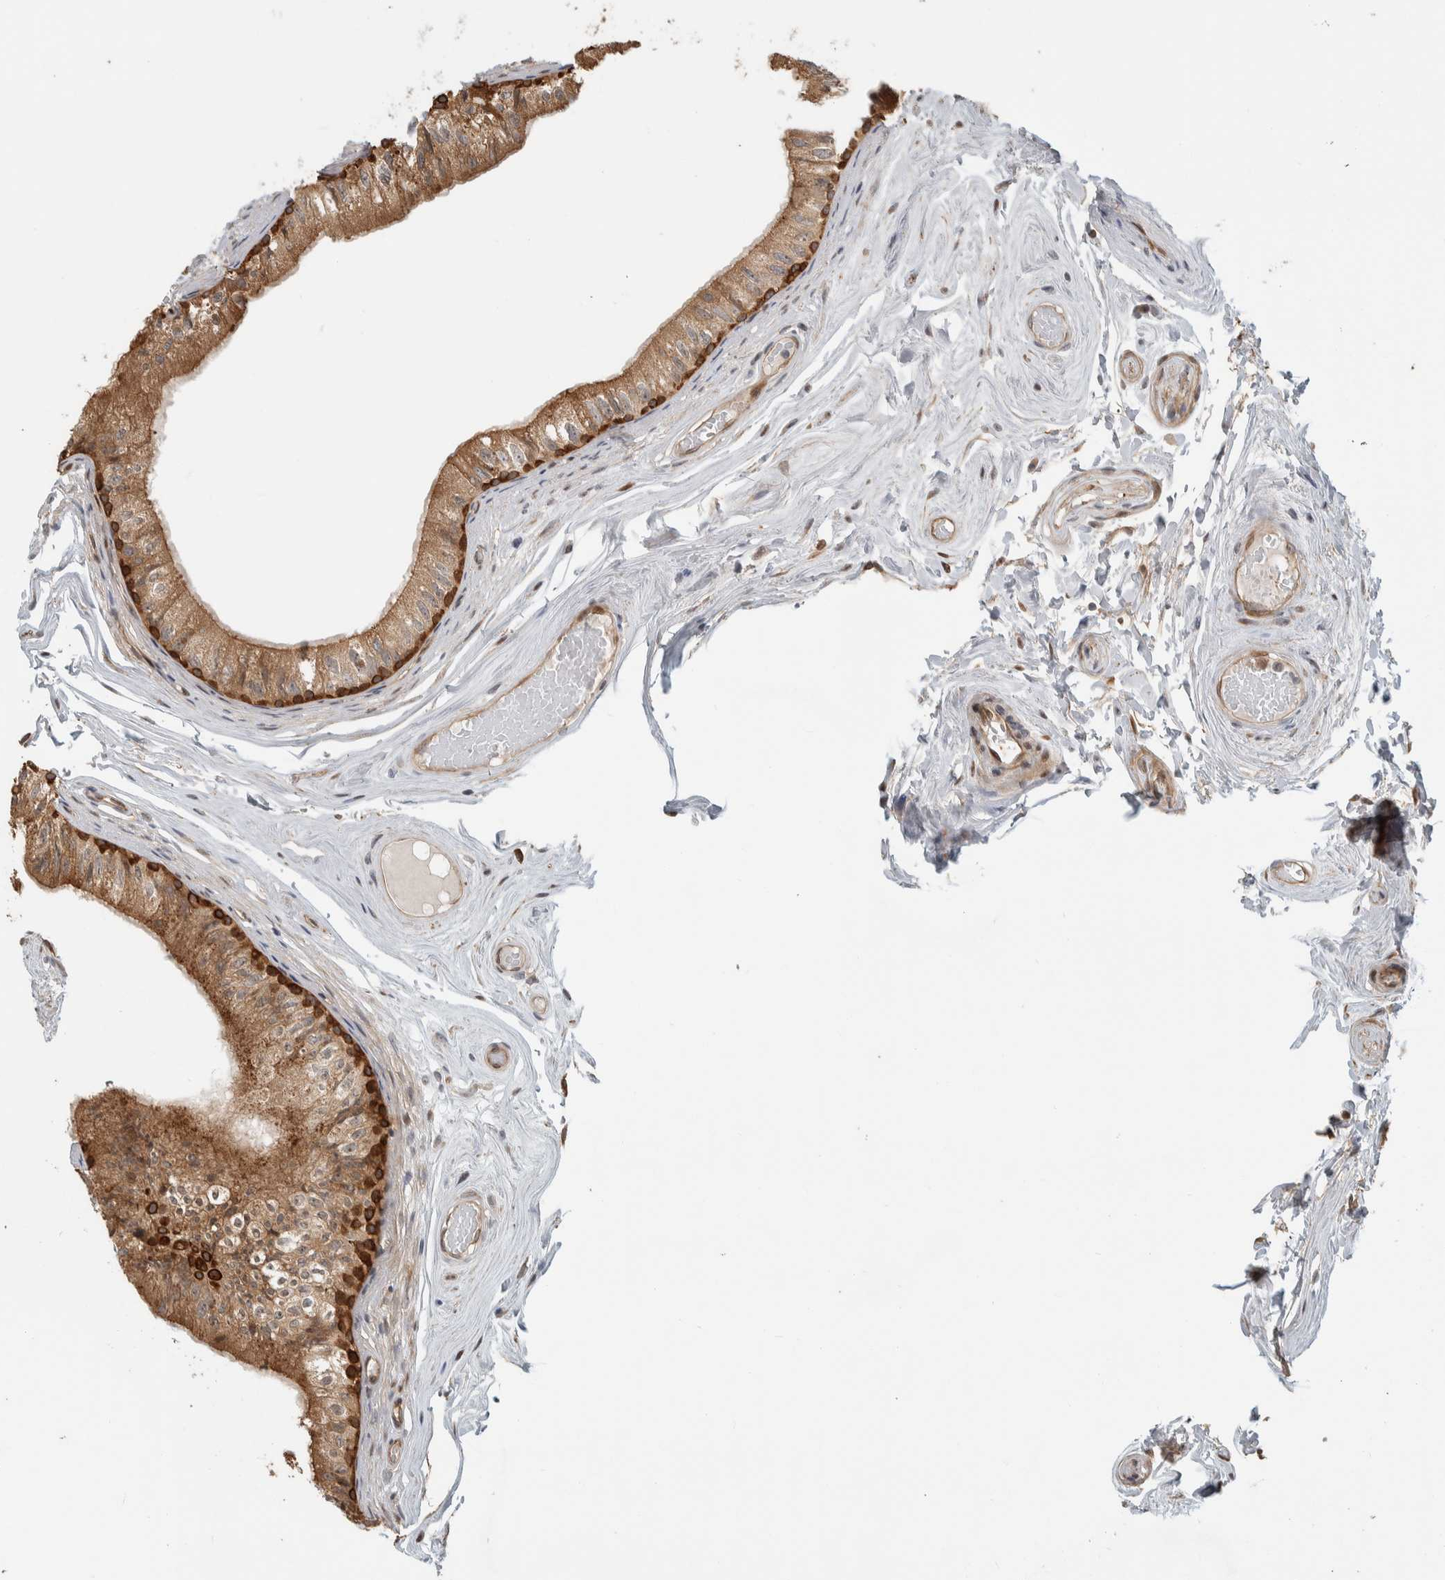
{"staining": {"intensity": "strong", "quantity": ">75%", "location": "cytoplasmic/membranous"}, "tissue": "epididymis", "cell_type": "Glandular cells", "image_type": "normal", "snomed": [{"axis": "morphology", "description": "Normal tissue, NOS"}, {"axis": "topography", "description": "Epididymis"}], "caption": "IHC image of normal human epididymis stained for a protein (brown), which shows high levels of strong cytoplasmic/membranous expression in approximately >75% of glandular cells.", "gene": "CNTROB", "patient": {"sex": "male", "age": 79}}